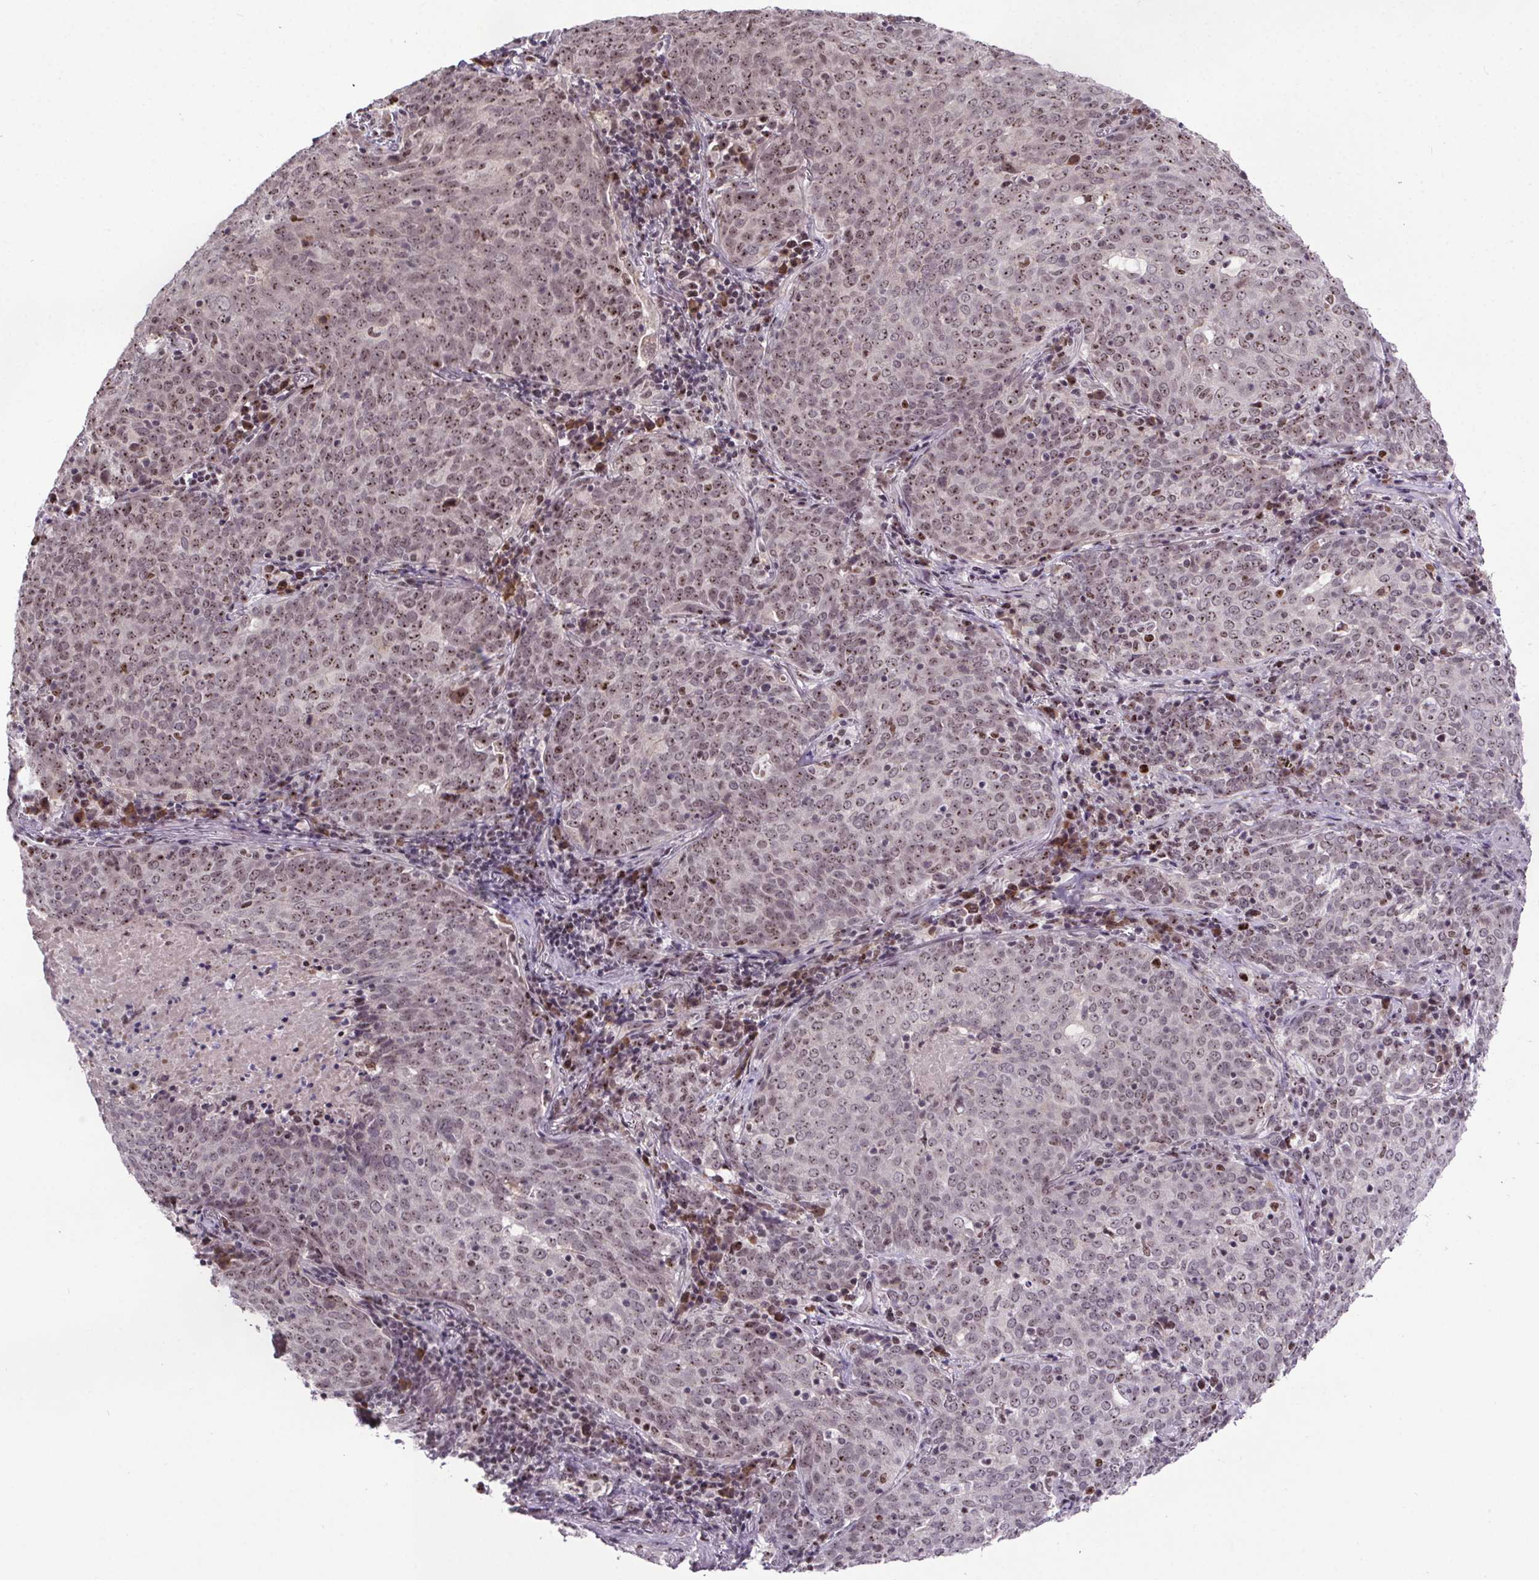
{"staining": {"intensity": "moderate", "quantity": "25%-75%", "location": "nuclear"}, "tissue": "lung cancer", "cell_type": "Tumor cells", "image_type": "cancer", "snomed": [{"axis": "morphology", "description": "Squamous cell carcinoma, NOS"}, {"axis": "topography", "description": "Lung"}], "caption": "The image demonstrates immunohistochemical staining of lung cancer. There is moderate nuclear positivity is present in approximately 25%-75% of tumor cells. (DAB IHC with brightfield microscopy, high magnification).", "gene": "ATMIN", "patient": {"sex": "male", "age": 82}}